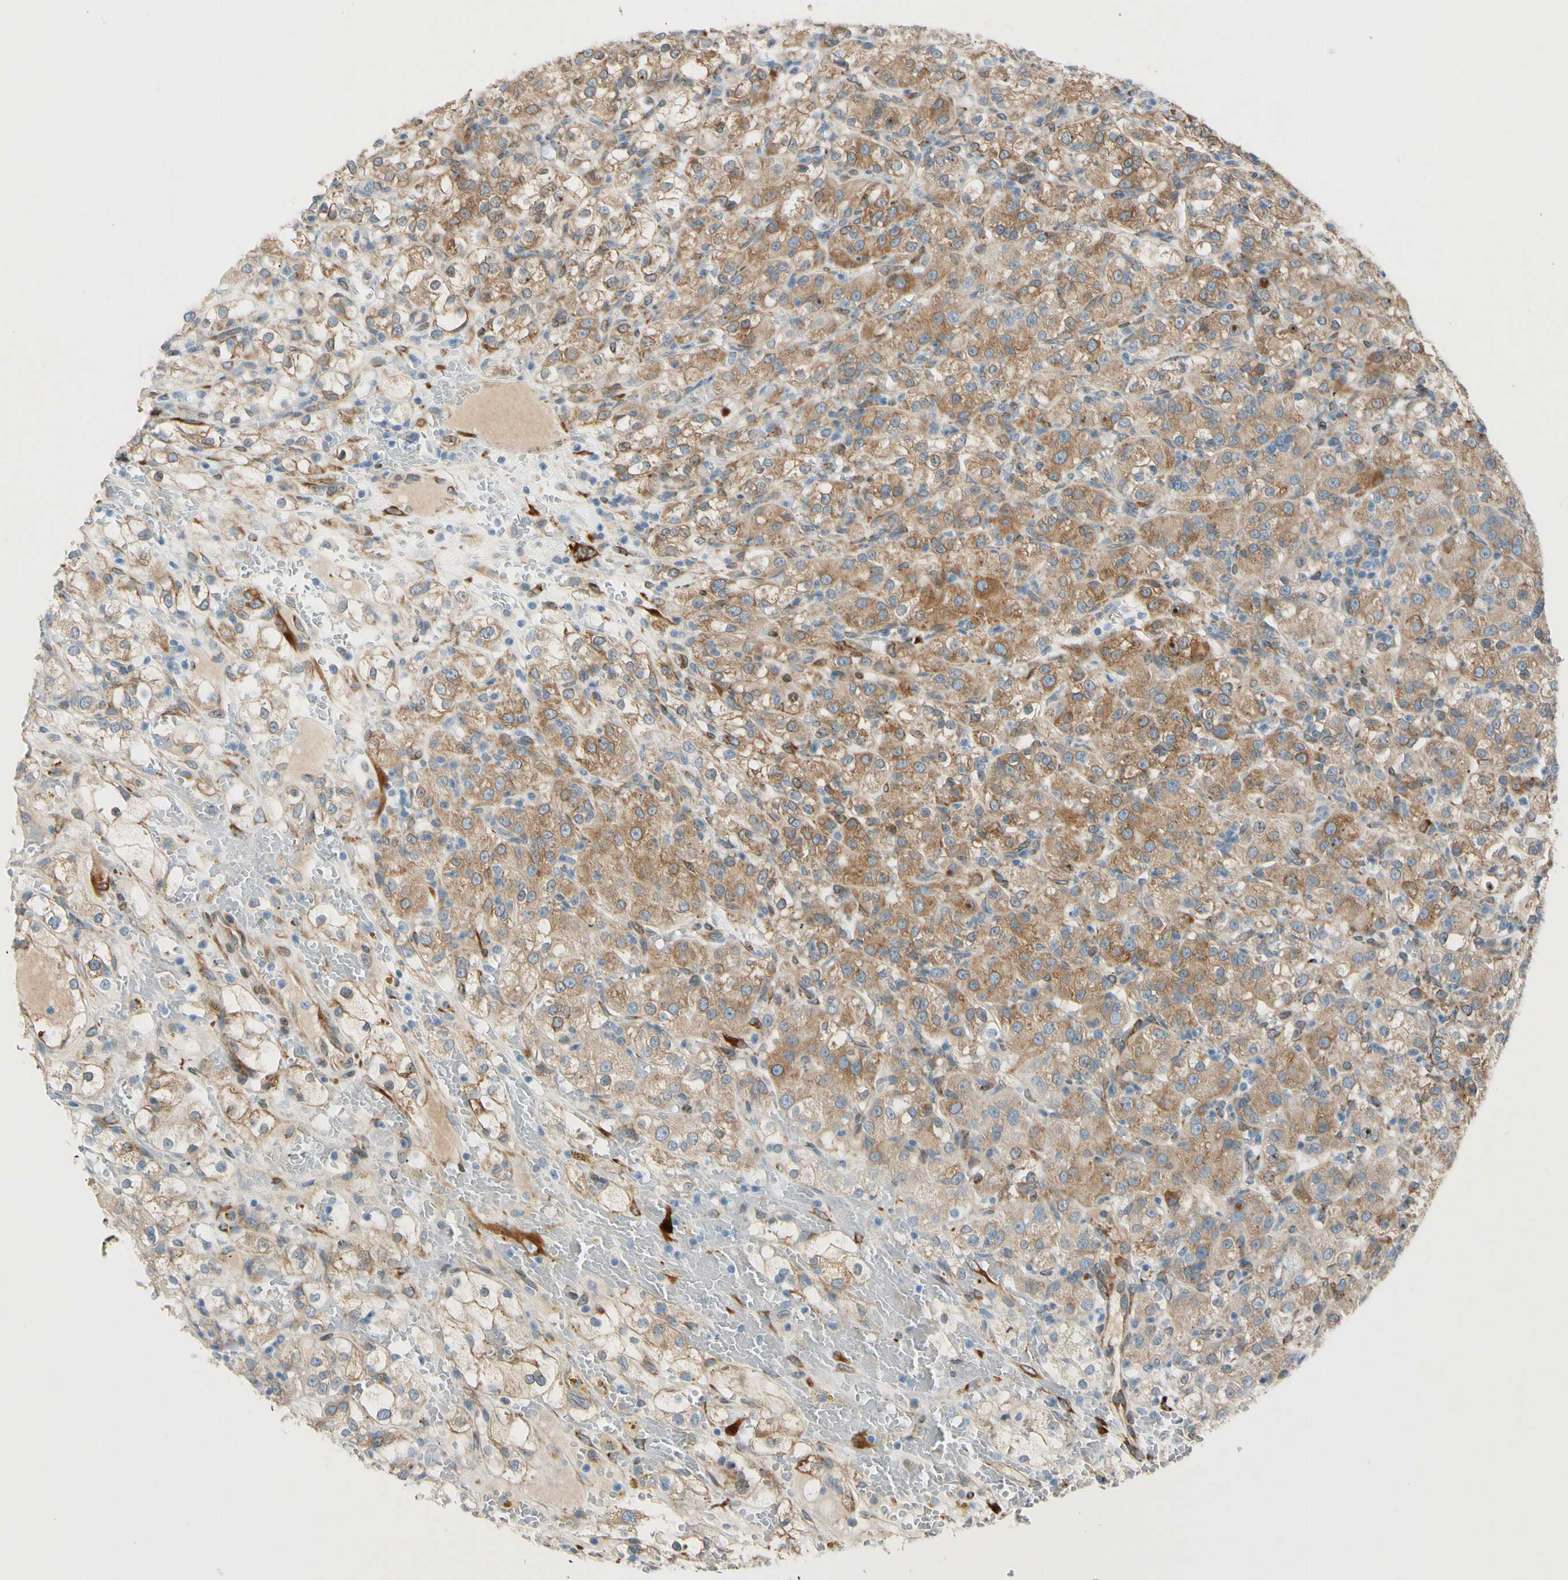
{"staining": {"intensity": "moderate", "quantity": ">75%", "location": "cytoplasmic/membranous"}, "tissue": "renal cancer", "cell_type": "Tumor cells", "image_type": "cancer", "snomed": [{"axis": "morphology", "description": "Normal tissue, NOS"}, {"axis": "morphology", "description": "Adenocarcinoma, NOS"}, {"axis": "topography", "description": "Kidney"}], "caption": "A histopathology image of human renal cancer (adenocarcinoma) stained for a protein demonstrates moderate cytoplasmic/membranous brown staining in tumor cells.", "gene": "FKBP7", "patient": {"sex": "male", "age": 61}}